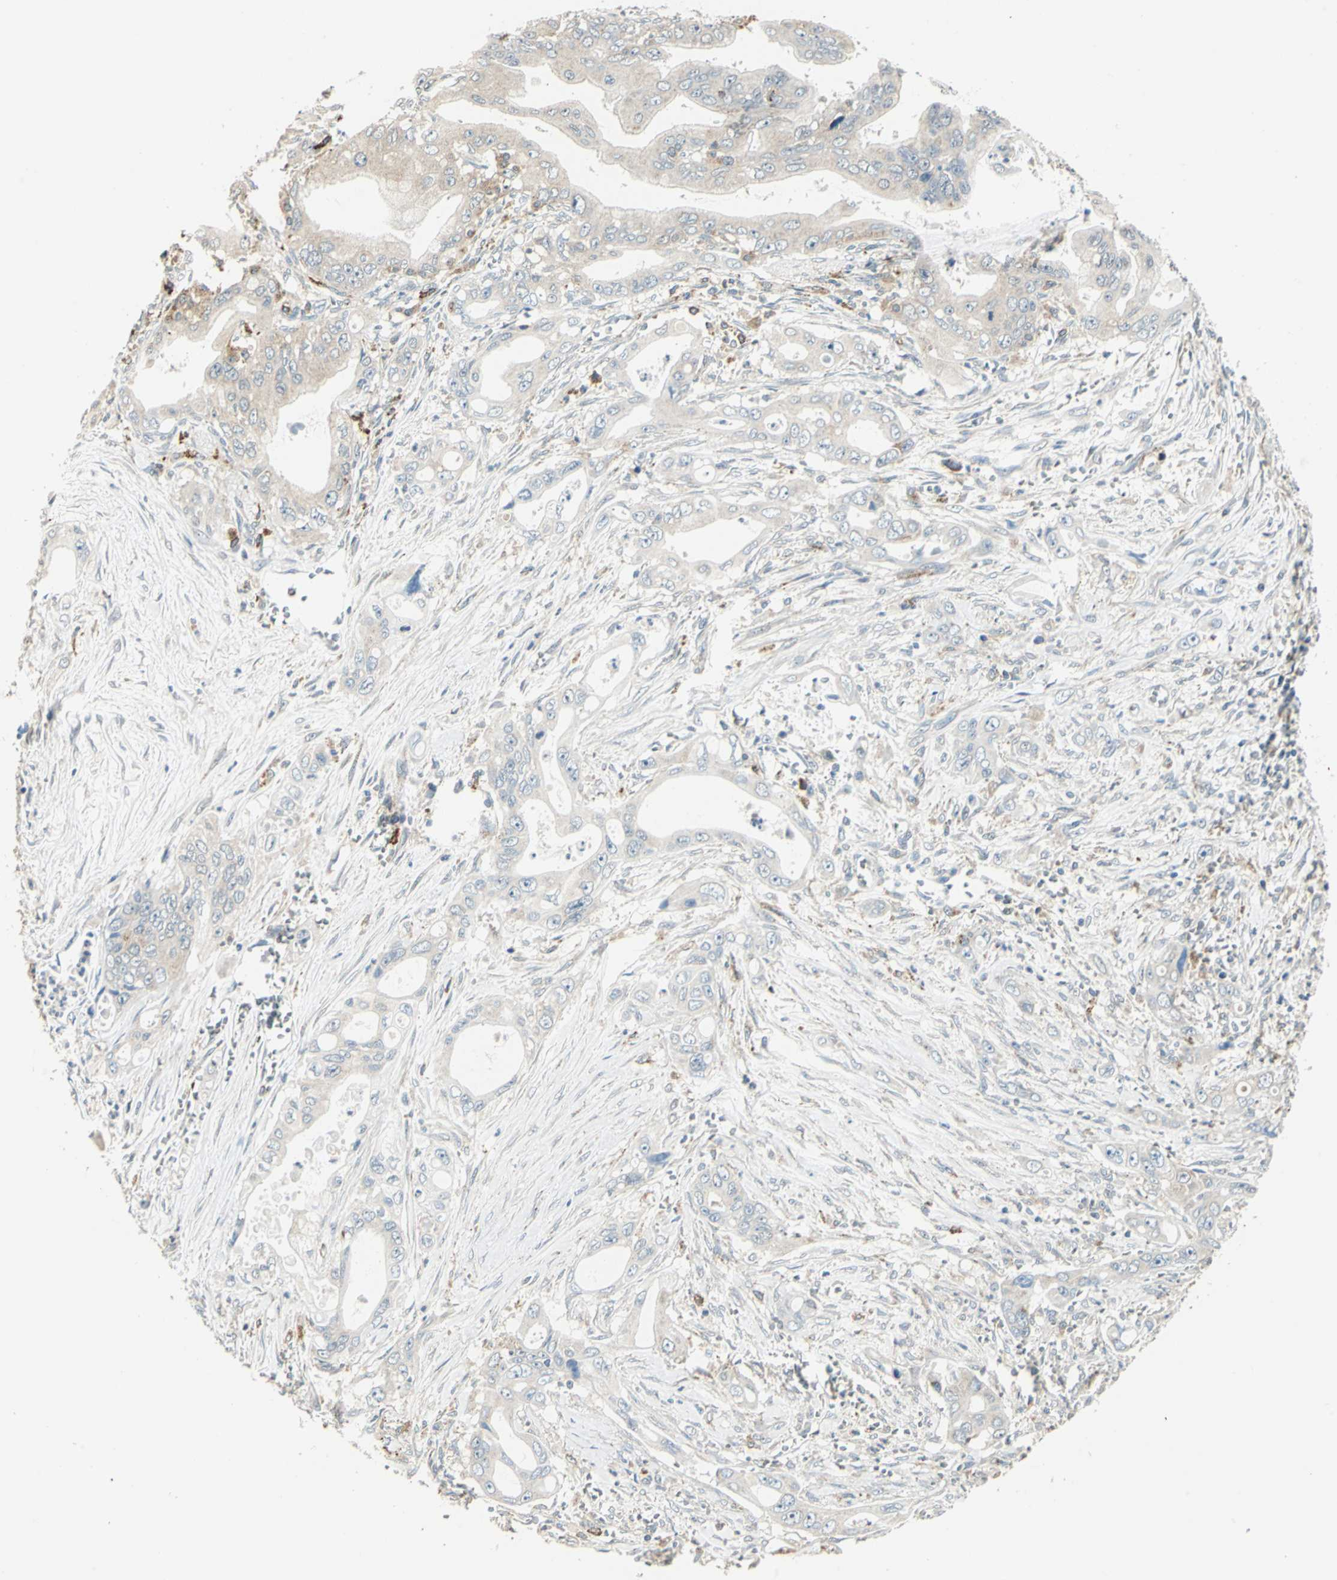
{"staining": {"intensity": "weak", "quantity": "25%-75%", "location": "cytoplasmic/membranous"}, "tissue": "pancreatic cancer", "cell_type": "Tumor cells", "image_type": "cancer", "snomed": [{"axis": "morphology", "description": "Adenocarcinoma, NOS"}, {"axis": "topography", "description": "Pancreas"}], "caption": "Pancreatic adenocarcinoma tissue demonstrates weak cytoplasmic/membranous staining in approximately 25%-75% of tumor cells, visualized by immunohistochemistry. (DAB (3,3'-diaminobenzidine) IHC, brown staining for protein, blue staining for nuclei).", "gene": "NIT1", "patient": {"sex": "male", "age": 59}}